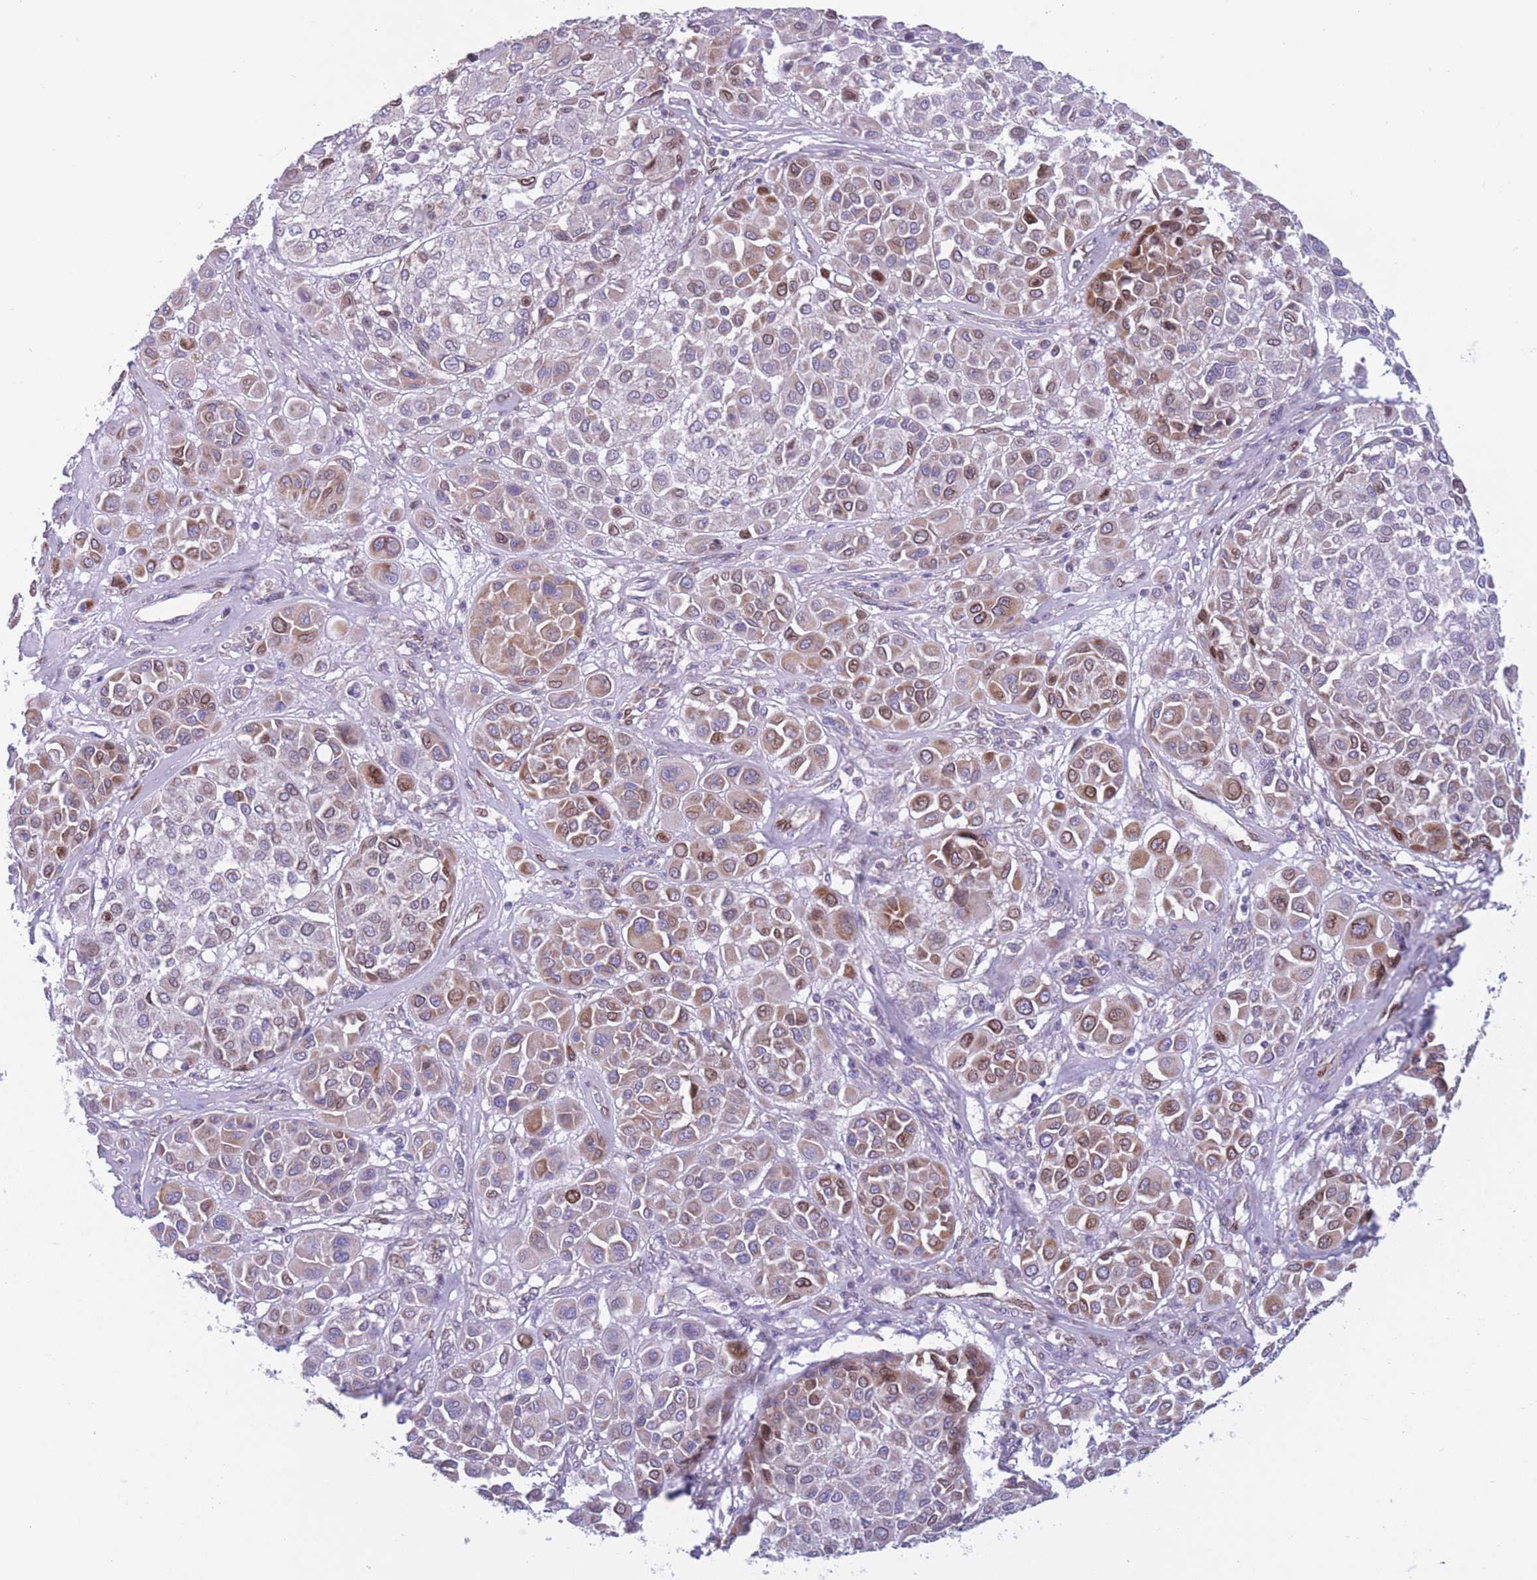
{"staining": {"intensity": "moderate", "quantity": ">75%", "location": "cytoplasmic/membranous"}, "tissue": "melanoma", "cell_type": "Tumor cells", "image_type": "cancer", "snomed": [{"axis": "morphology", "description": "Malignant melanoma, Metastatic site"}, {"axis": "topography", "description": "Soft tissue"}], "caption": "IHC histopathology image of neoplastic tissue: human malignant melanoma (metastatic site) stained using immunohistochemistry (IHC) reveals medium levels of moderate protein expression localized specifically in the cytoplasmic/membranous of tumor cells, appearing as a cytoplasmic/membranous brown color.", "gene": "PDHA1", "patient": {"sex": "male", "age": 41}}